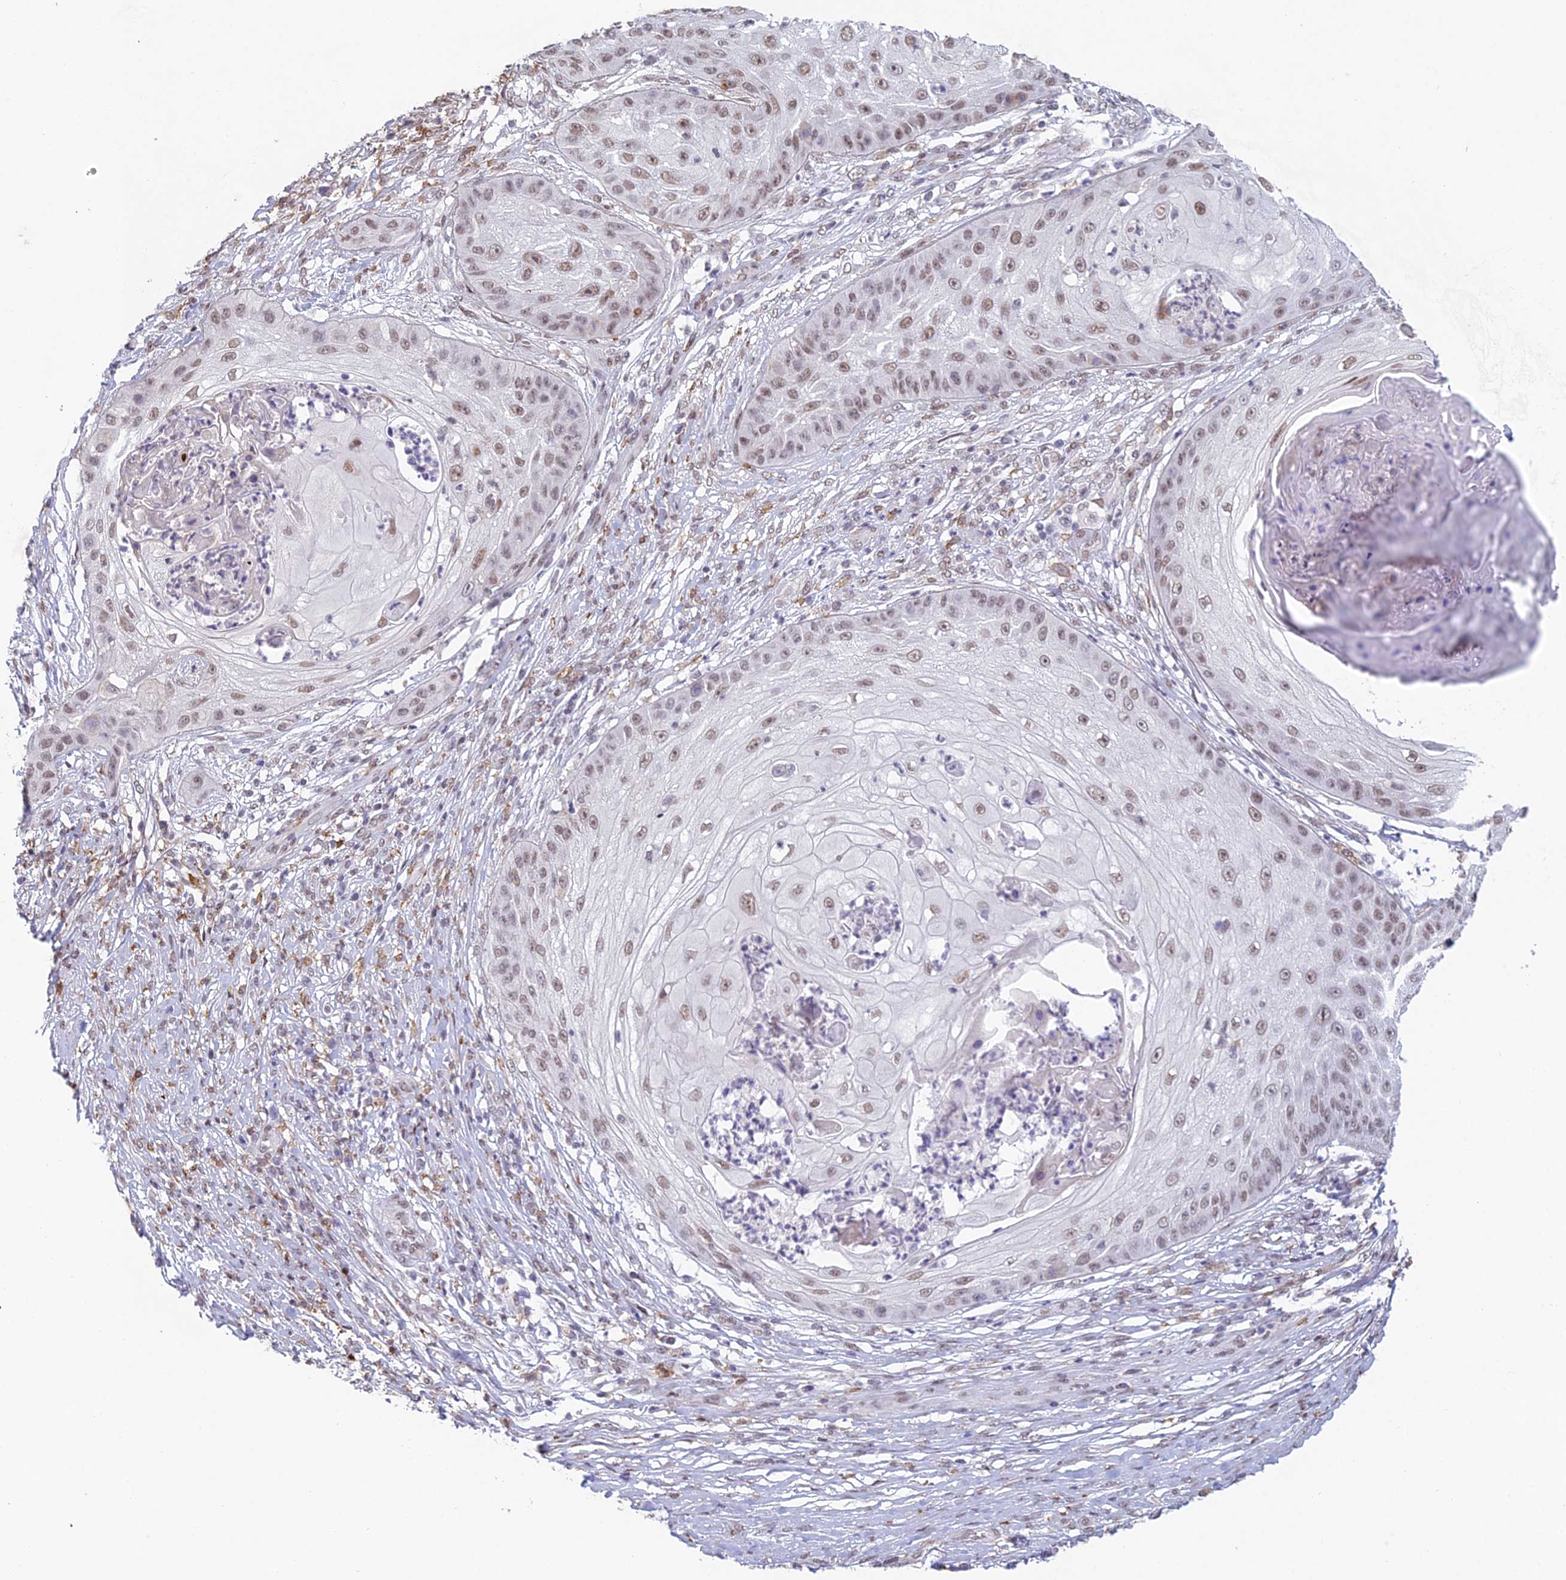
{"staining": {"intensity": "weak", "quantity": ">75%", "location": "nuclear"}, "tissue": "skin cancer", "cell_type": "Tumor cells", "image_type": "cancer", "snomed": [{"axis": "morphology", "description": "Squamous cell carcinoma, NOS"}, {"axis": "topography", "description": "Skin"}], "caption": "Tumor cells display low levels of weak nuclear staining in approximately >75% of cells in skin squamous cell carcinoma. Nuclei are stained in blue.", "gene": "ABHD17A", "patient": {"sex": "male", "age": 70}}